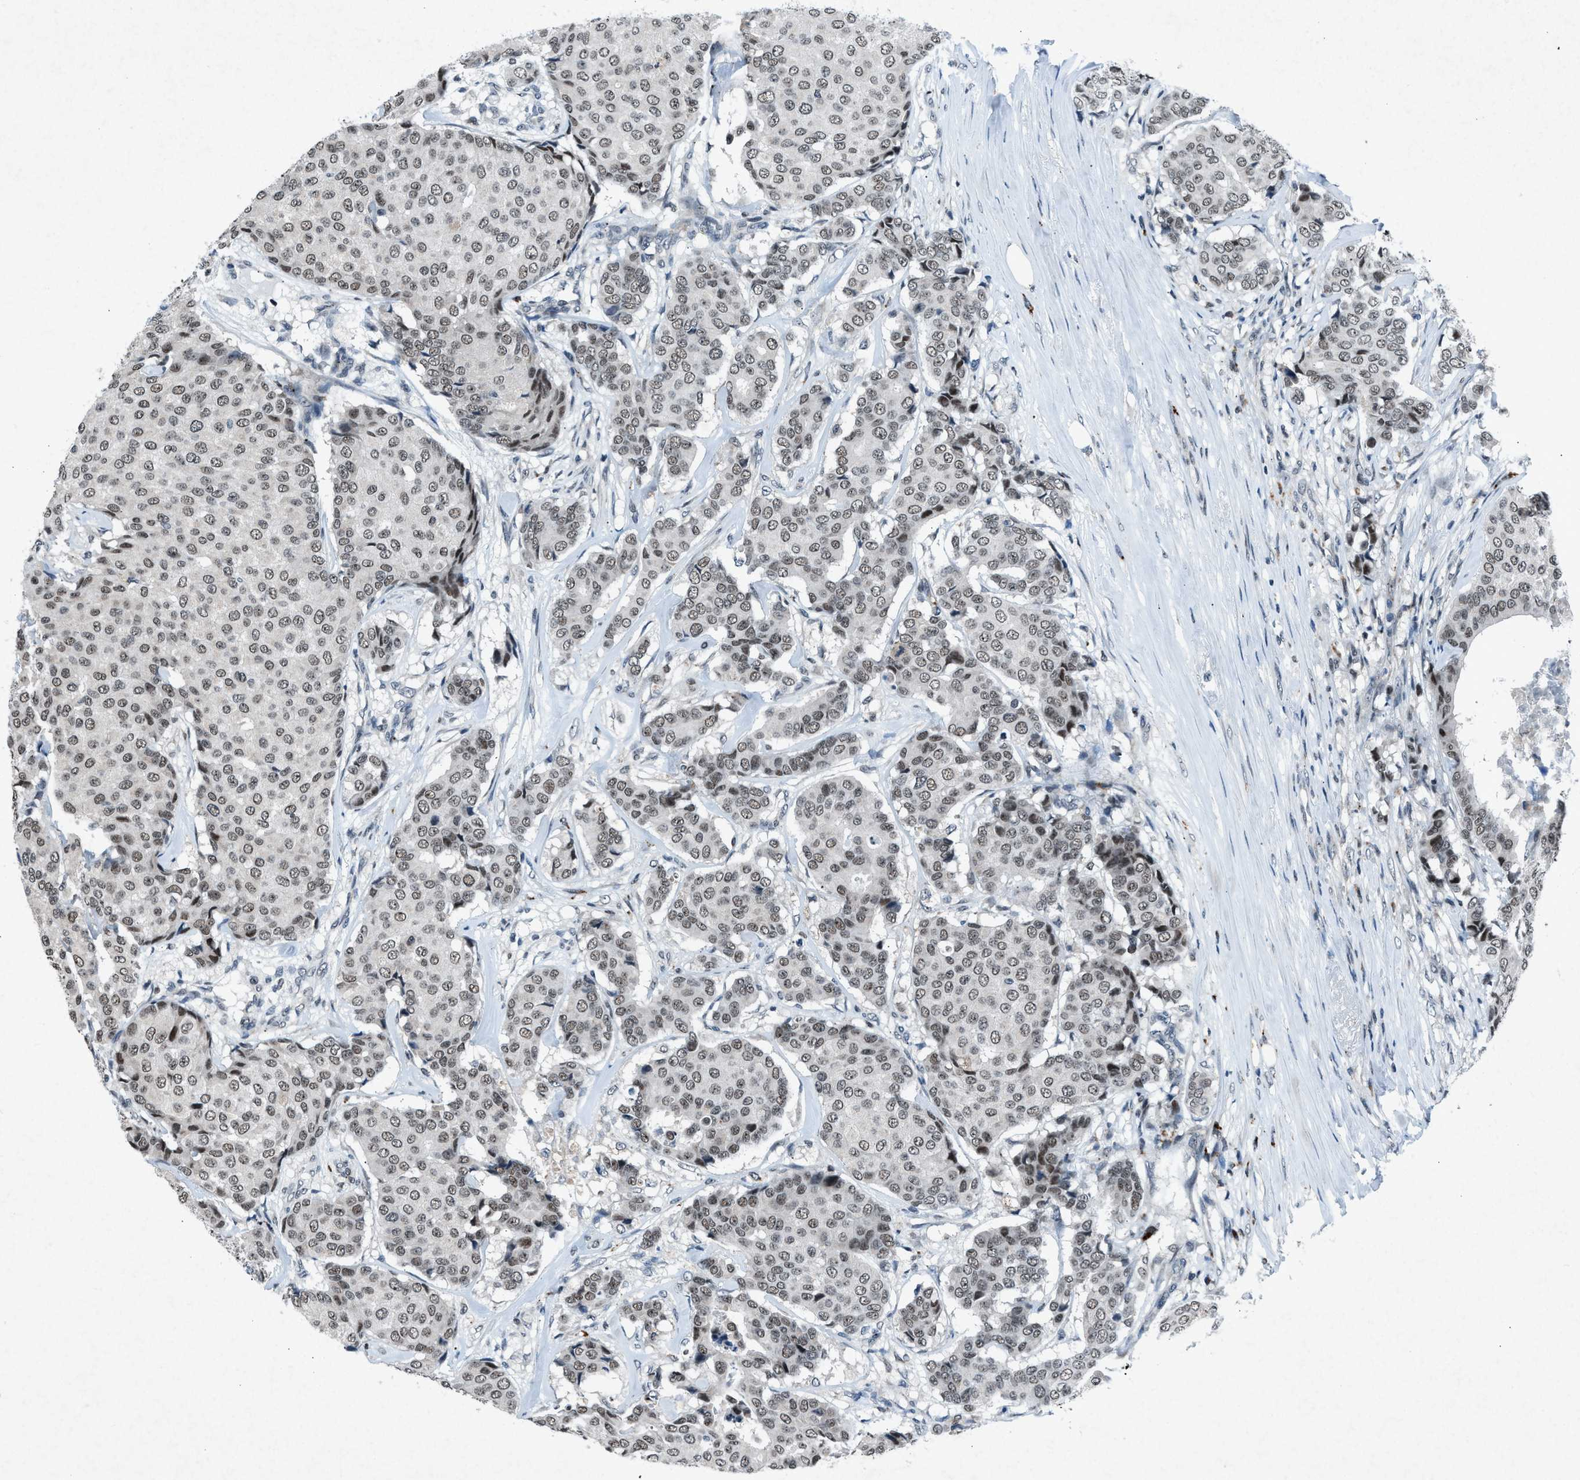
{"staining": {"intensity": "moderate", "quantity": ">75%", "location": "nuclear"}, "tissue": "breast cancer", "cell_type": "Tumor cells", "image_type": "cancer", "snomed": [{"axis": "morphology", "description": "Duct carcinoma"}, {"axis": "topography", "description": "Breast"}], "caption": "Breast invasive ductal carcinoma stained with a brown dye exhibits moderate nuclear positive positivity in about >75% of tumor cells.", "gene": "ADCY1", "patient": {"sex": "female", "age": 75}}